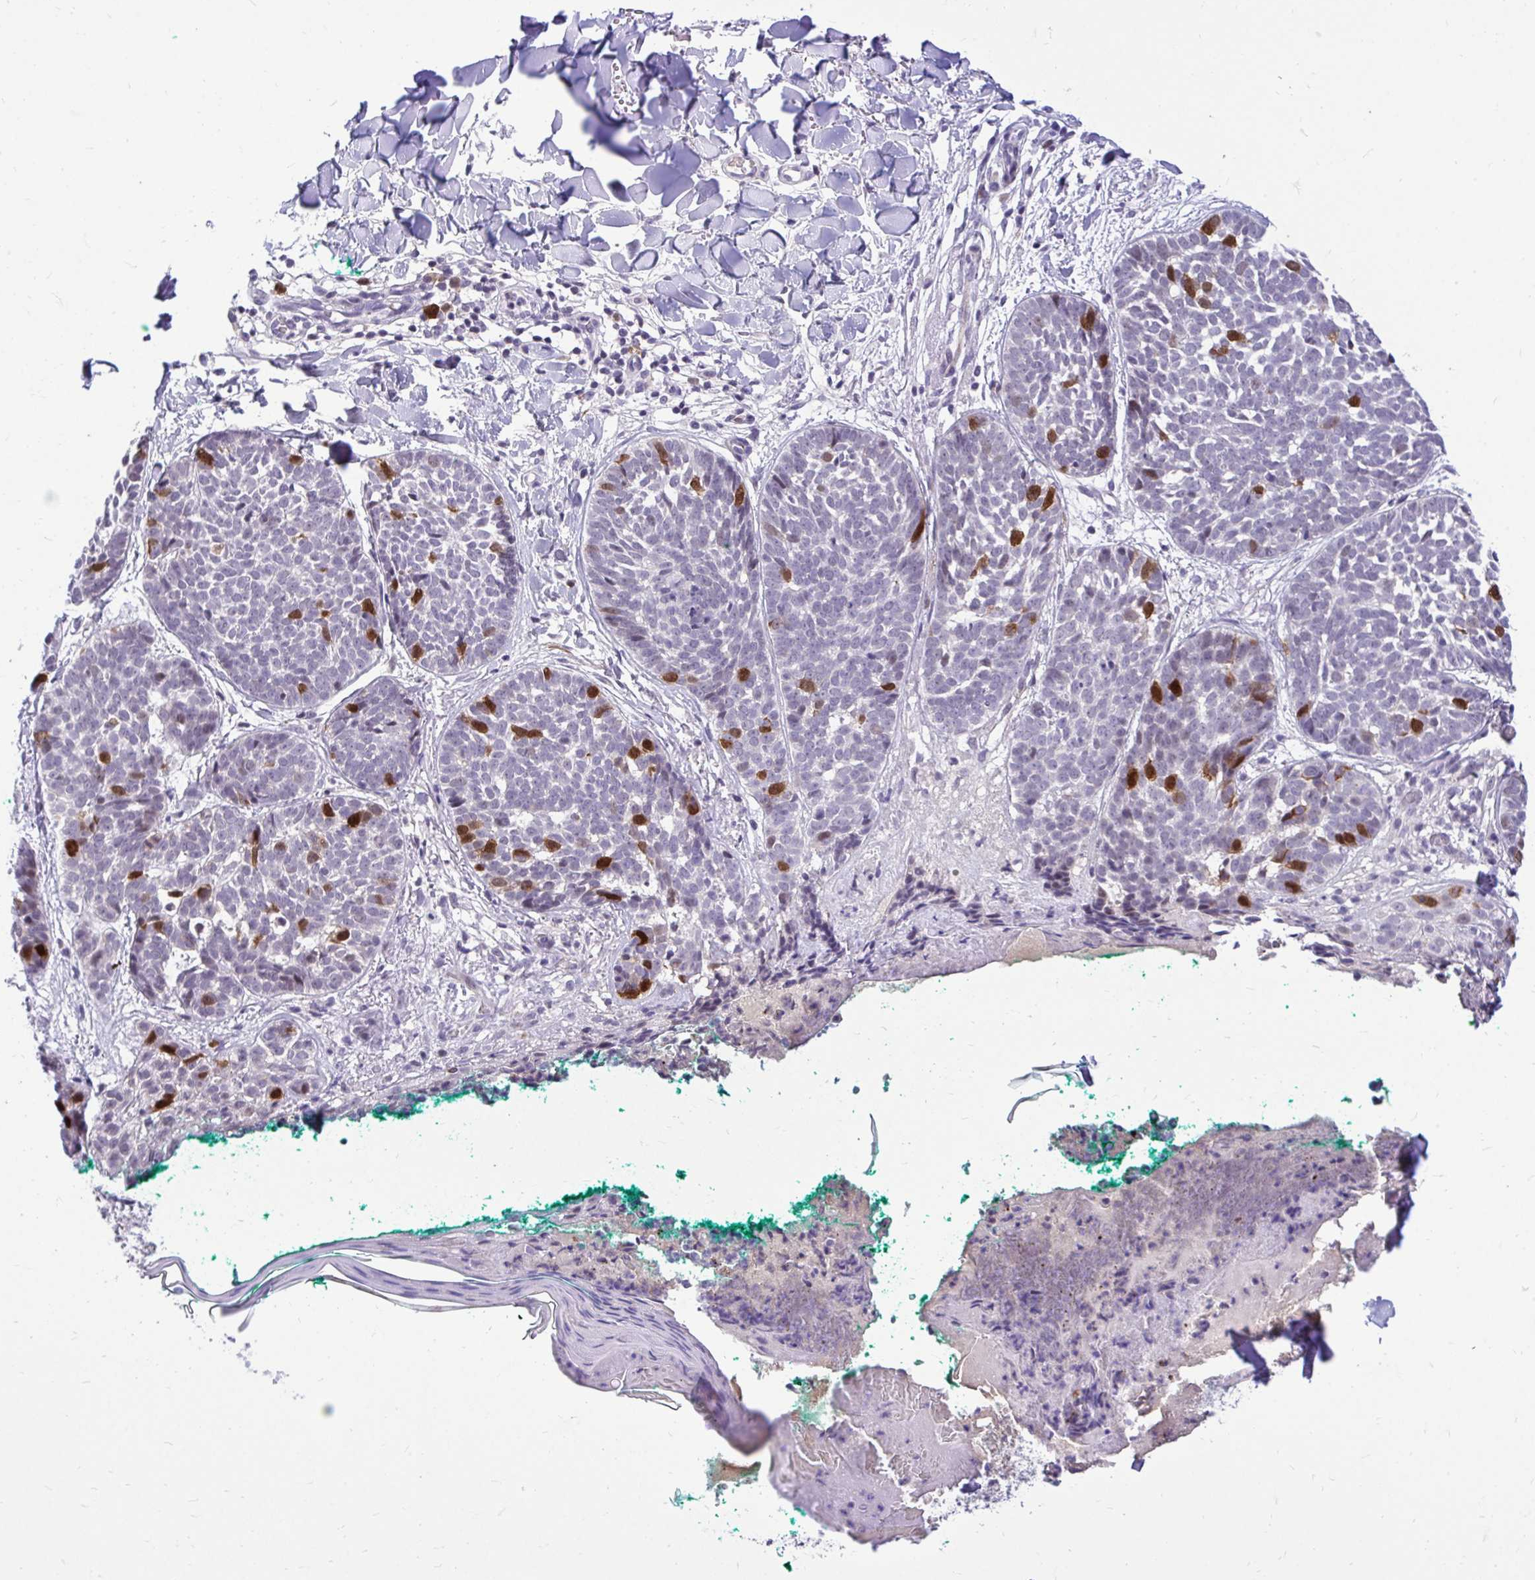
{"staining": {"intensity": "strong", "quantity": "<25%", "location": "cytoplasmic/membranous,nuclear"}, "tissue": "skin cancer", "cell_type": "Tumor cells", "image_type": "cancer", "snomed": [{"axis": "morphology", "description": "Basal cell carcinoma"}, {"axis": "topography", "description": "Skin"}, {"axis": "topography", "description": "Skin of neck"}, {"axis": "topography", "description": "Skin of shoulder"}, {"axis": "topography", "description": "Skin of back"}], "caption": "Tumor cells reveal strong cytoplasmic/membranous and nuclear expression in about <25% of cells in basal cell carcinoma (skin).", "gene": "CDC20", "patient": {"sex": "male", "age": 80}}